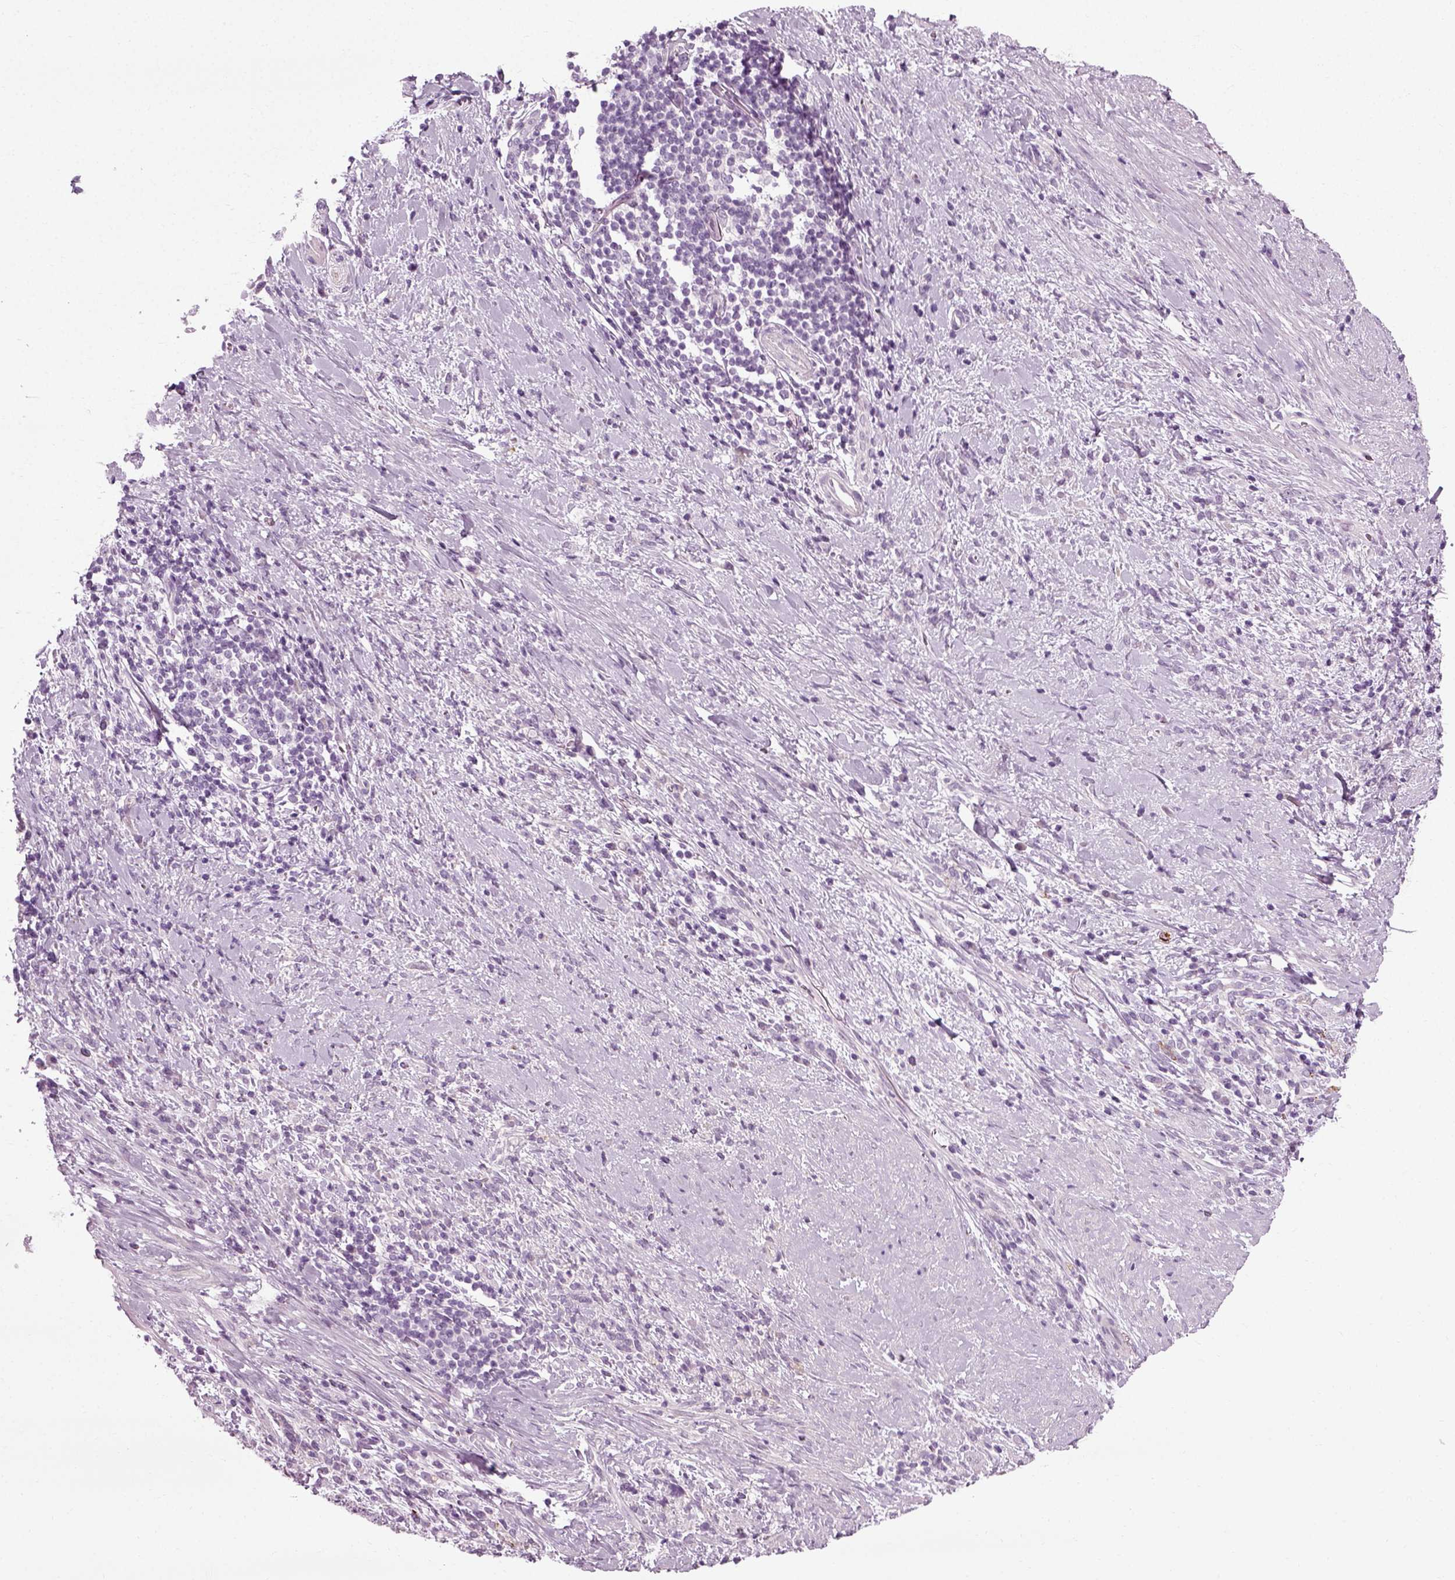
{"staining": {"intensity": "negative", "quantity": "none", "location": "none"}, "tissue": "stomach cancer", "cell_type": "Tumor cells", "image_type": "cancer", "snomed": [{"axis": "morphology", "description": "Adenocarcinoma, NOS"}, {"axis": "topography", "description": "Stomach"}], "caption": "This is an immunohistochemistry micrograph of stomach cancer (adenocarcinoma). There is no positivity in tumor cells.", "gene": "SCG5", "patient": {"sex": "female", "age": 57}}